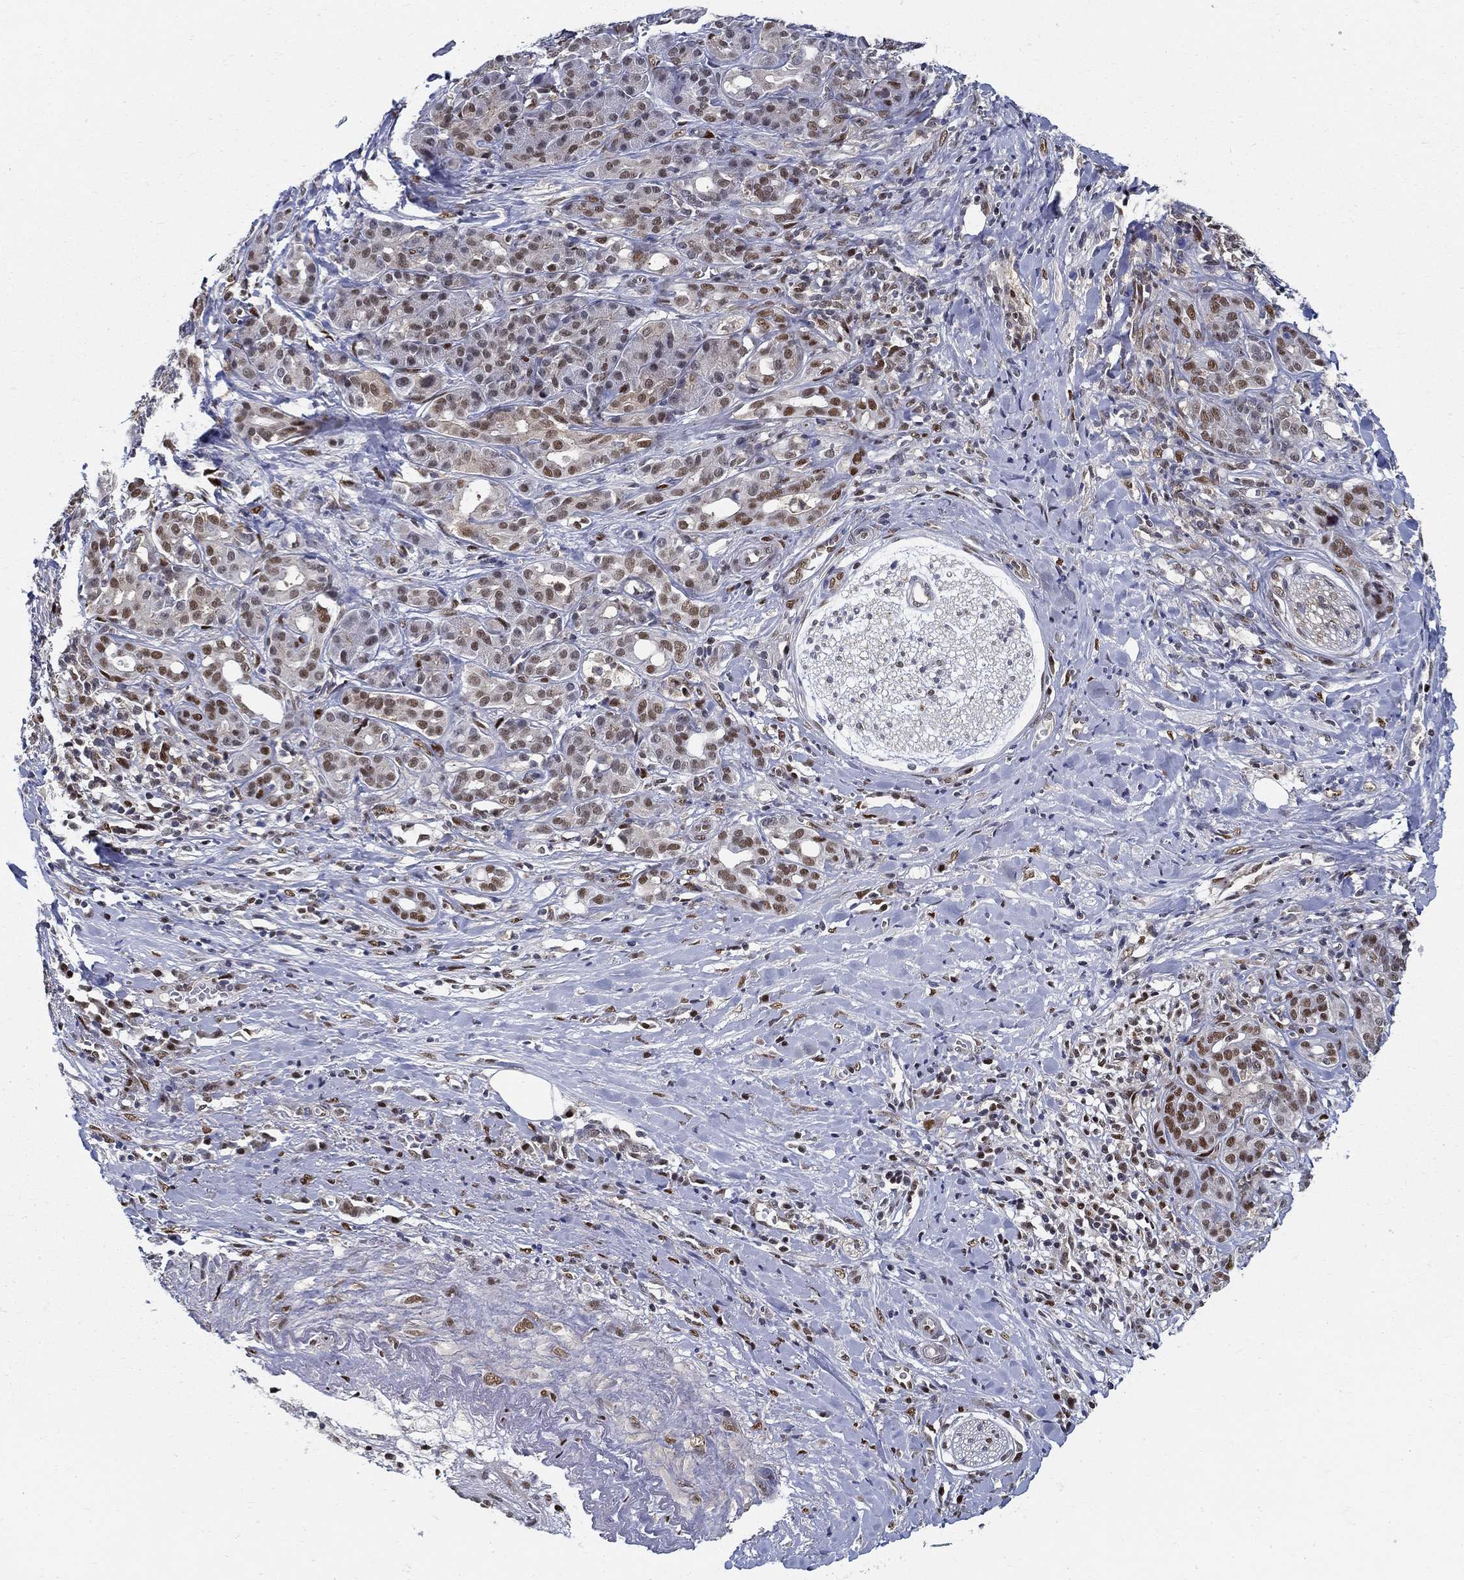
{"staining": {"intensity": "strong", "quantity": "25%-75%", "location": "nuclear"}, "tissue": "pancreatic cancer", "cell_type": "Tumor cells", "image_type": "cancer", "snomed": [{"axis": "morphology", "description": "Adenocarcinoma, NOS"}, {"axis": "topography", "description": "Pancreas"}], "caption": "Human pancreatic cancer (adenocarcinoma) stained with a protein marker demonstrates strong staining in tumor cells.", "gene": "ZNF594", "patient": {"sex": "male", "age": 61}}